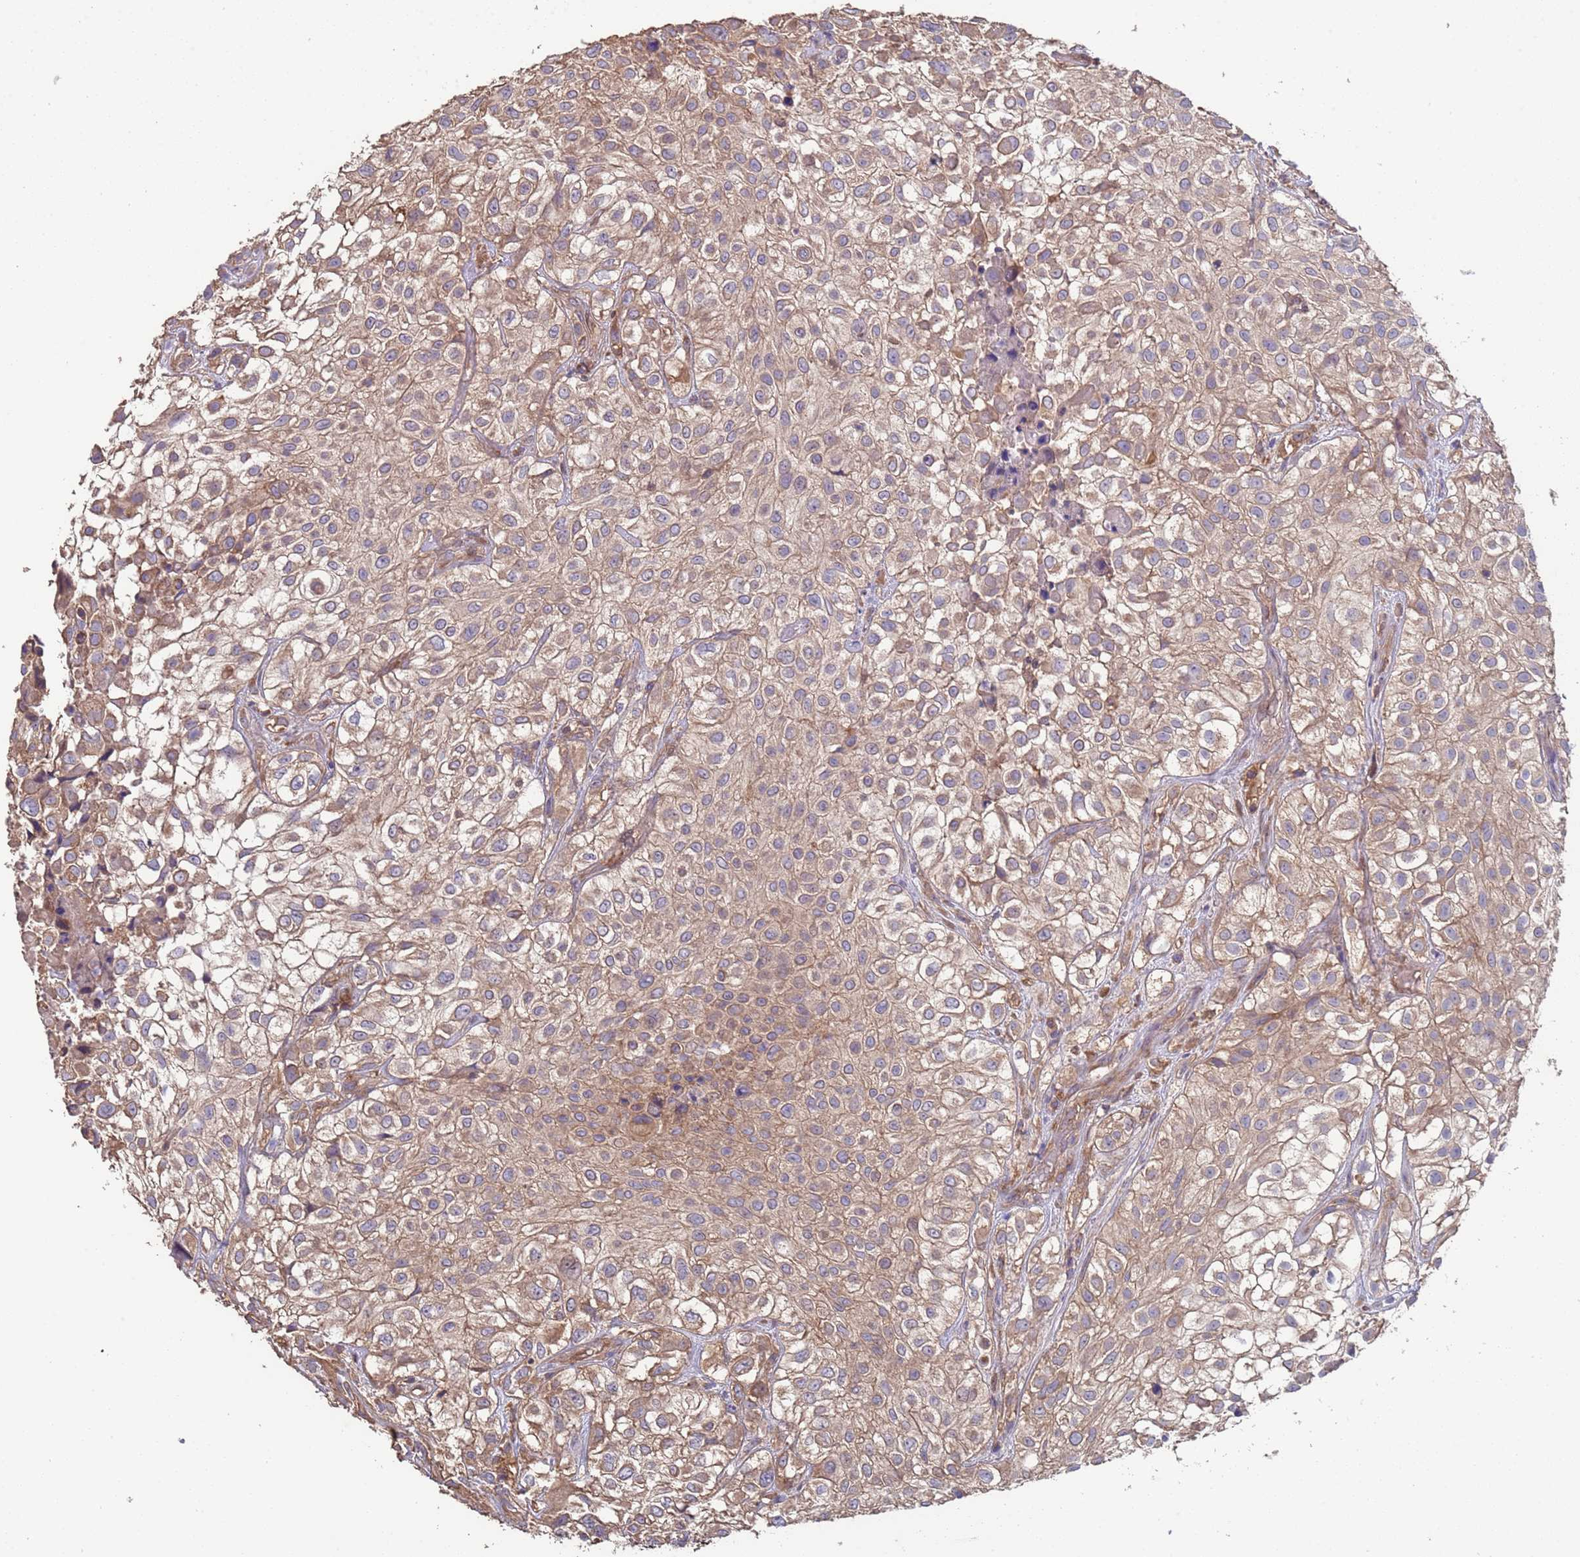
{"staining": {"intensity": "moderate", "quantity": ">75%", "location": "cytoplasmic/membranous"}, "tissue": "urothelial cancer", "cell_type": "Tumor cells", "image_type": "cancer", "snomed": [{"axis": "morphology", "description": "Urothelial carcinoma, High grade"}, {"axis": "topography", "description": "Urinary bladder"}], "caption": "A brown stain highlights moderate cytoplasmic/membranous expression of a protein in human urothelial cancer tumor cells.", "gene": "EEF1AKMT1", "patient": {"sex": "male", "age": 56}}